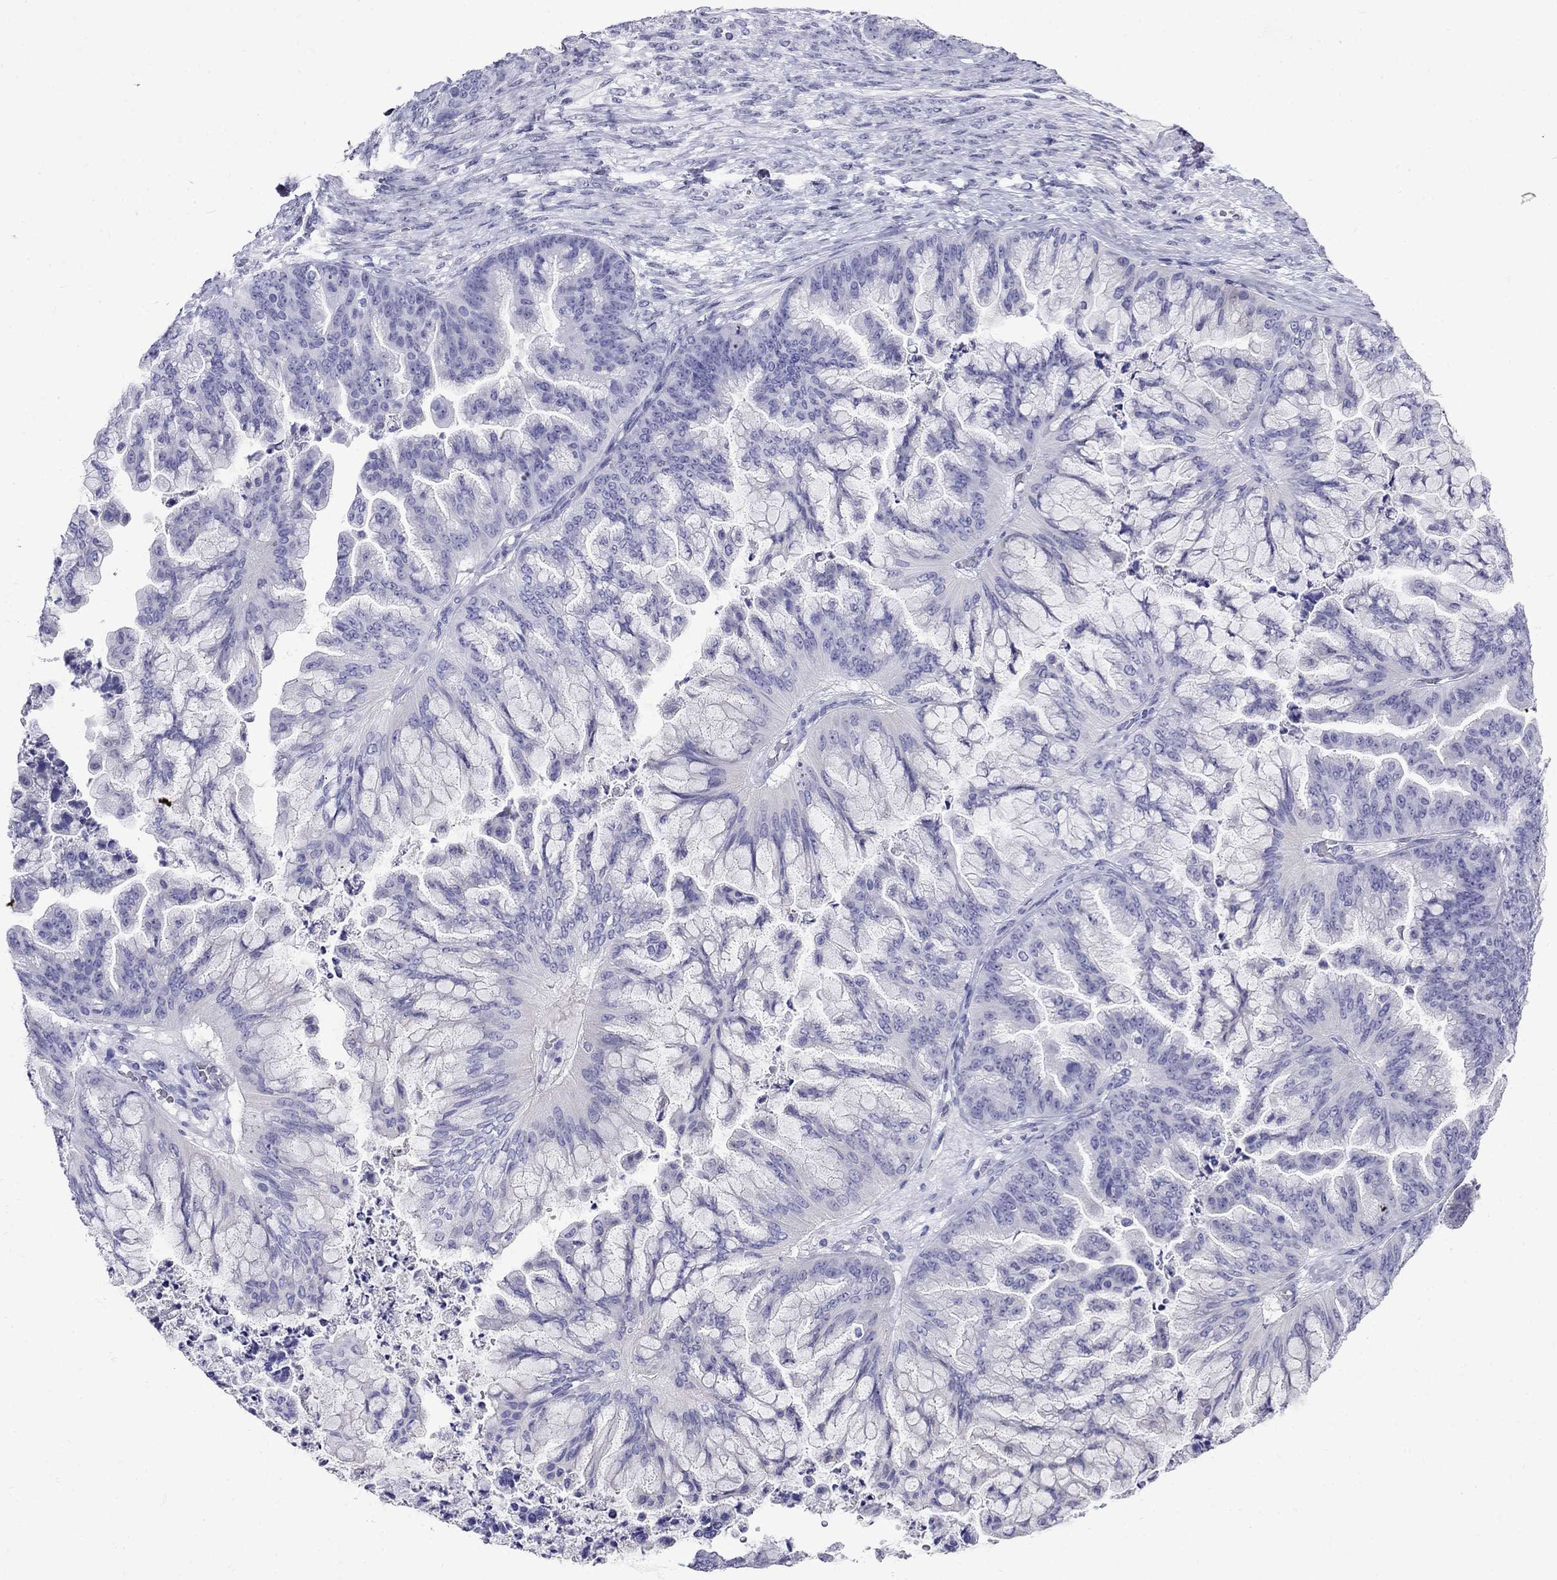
{"staining": {"intensity": "negative", "quantity": "none", "location": "none"}, "tissue": "ovarian cancer", "cell_type": "Tumor cells", "image_type": "cancer", "snomed": [{"axis": "morphology", "description": "Cystadenocarcinoma, mucinous, NOS"}, {"axis": "topography", "description": "Ovary"}], "caption": "Immunohistochemistry (IHC) of mucinous cystadenocarcinoma (ovarian) exhibits no positivity in tumor cells.", "gene": "PPP1R36", "patient": {"sex": "female", "age": 67}}